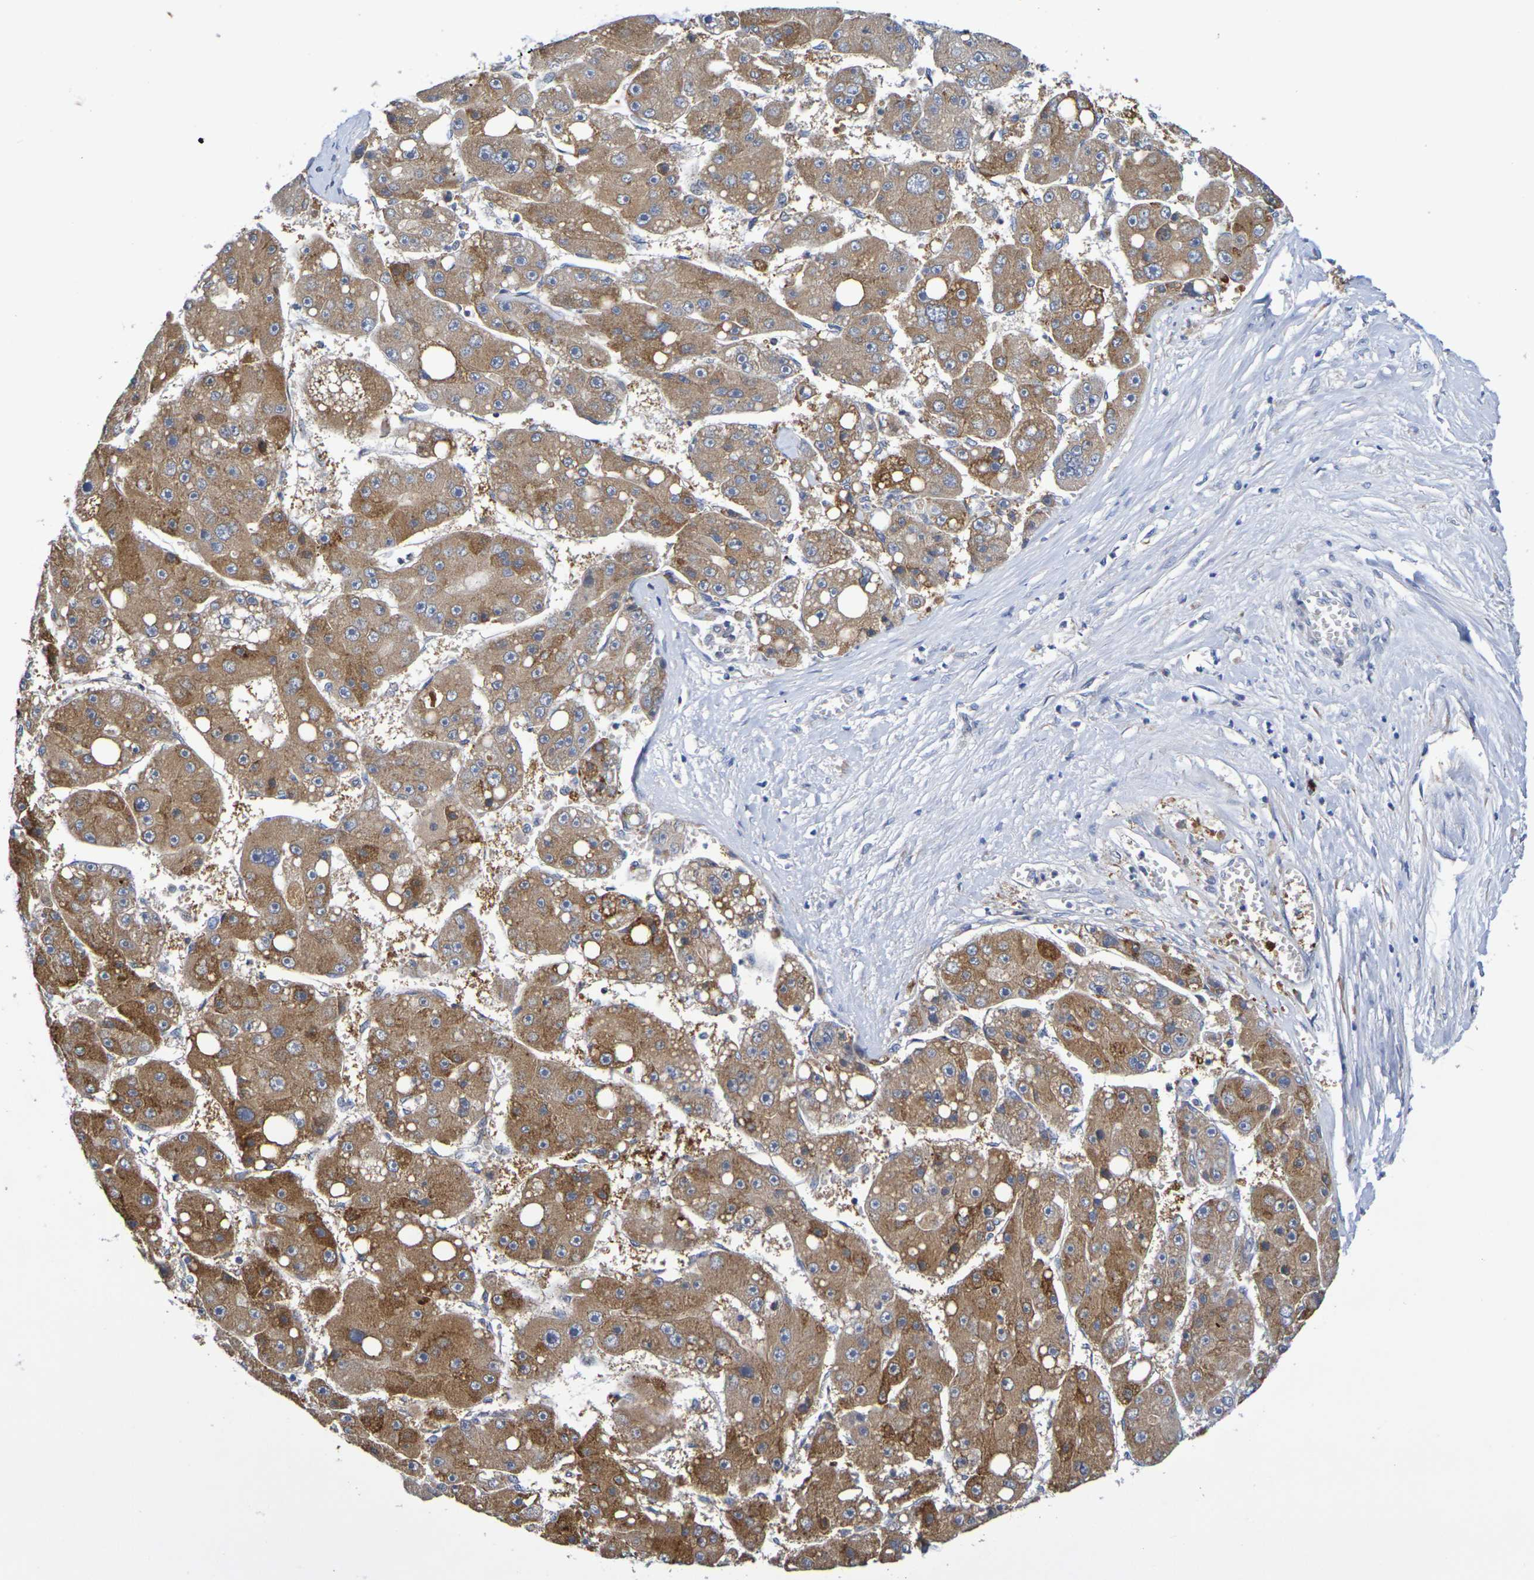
{"staining": {"intensity": "moderate", "quantity": ">75%", "location": "cytoplasmic/membranous"}, "tissue": "liver cancer", "cell_type": "Tumor cells", "image_type": "cancer", "snomed": [{"axis": "morphology", "description": "Carcinoma, Hepatocellular, NOS"}, {"axis": "topography", "description": "Liver"}], "caption": "IHC (DAB) staining of liver hepatocellular carcinoma exhibits moderate cytoplasmic/membranous protein expression in approximately >75% of tumor cells.", "gene": "SDC4", "patient": {"sex": "female", "age": 61}}